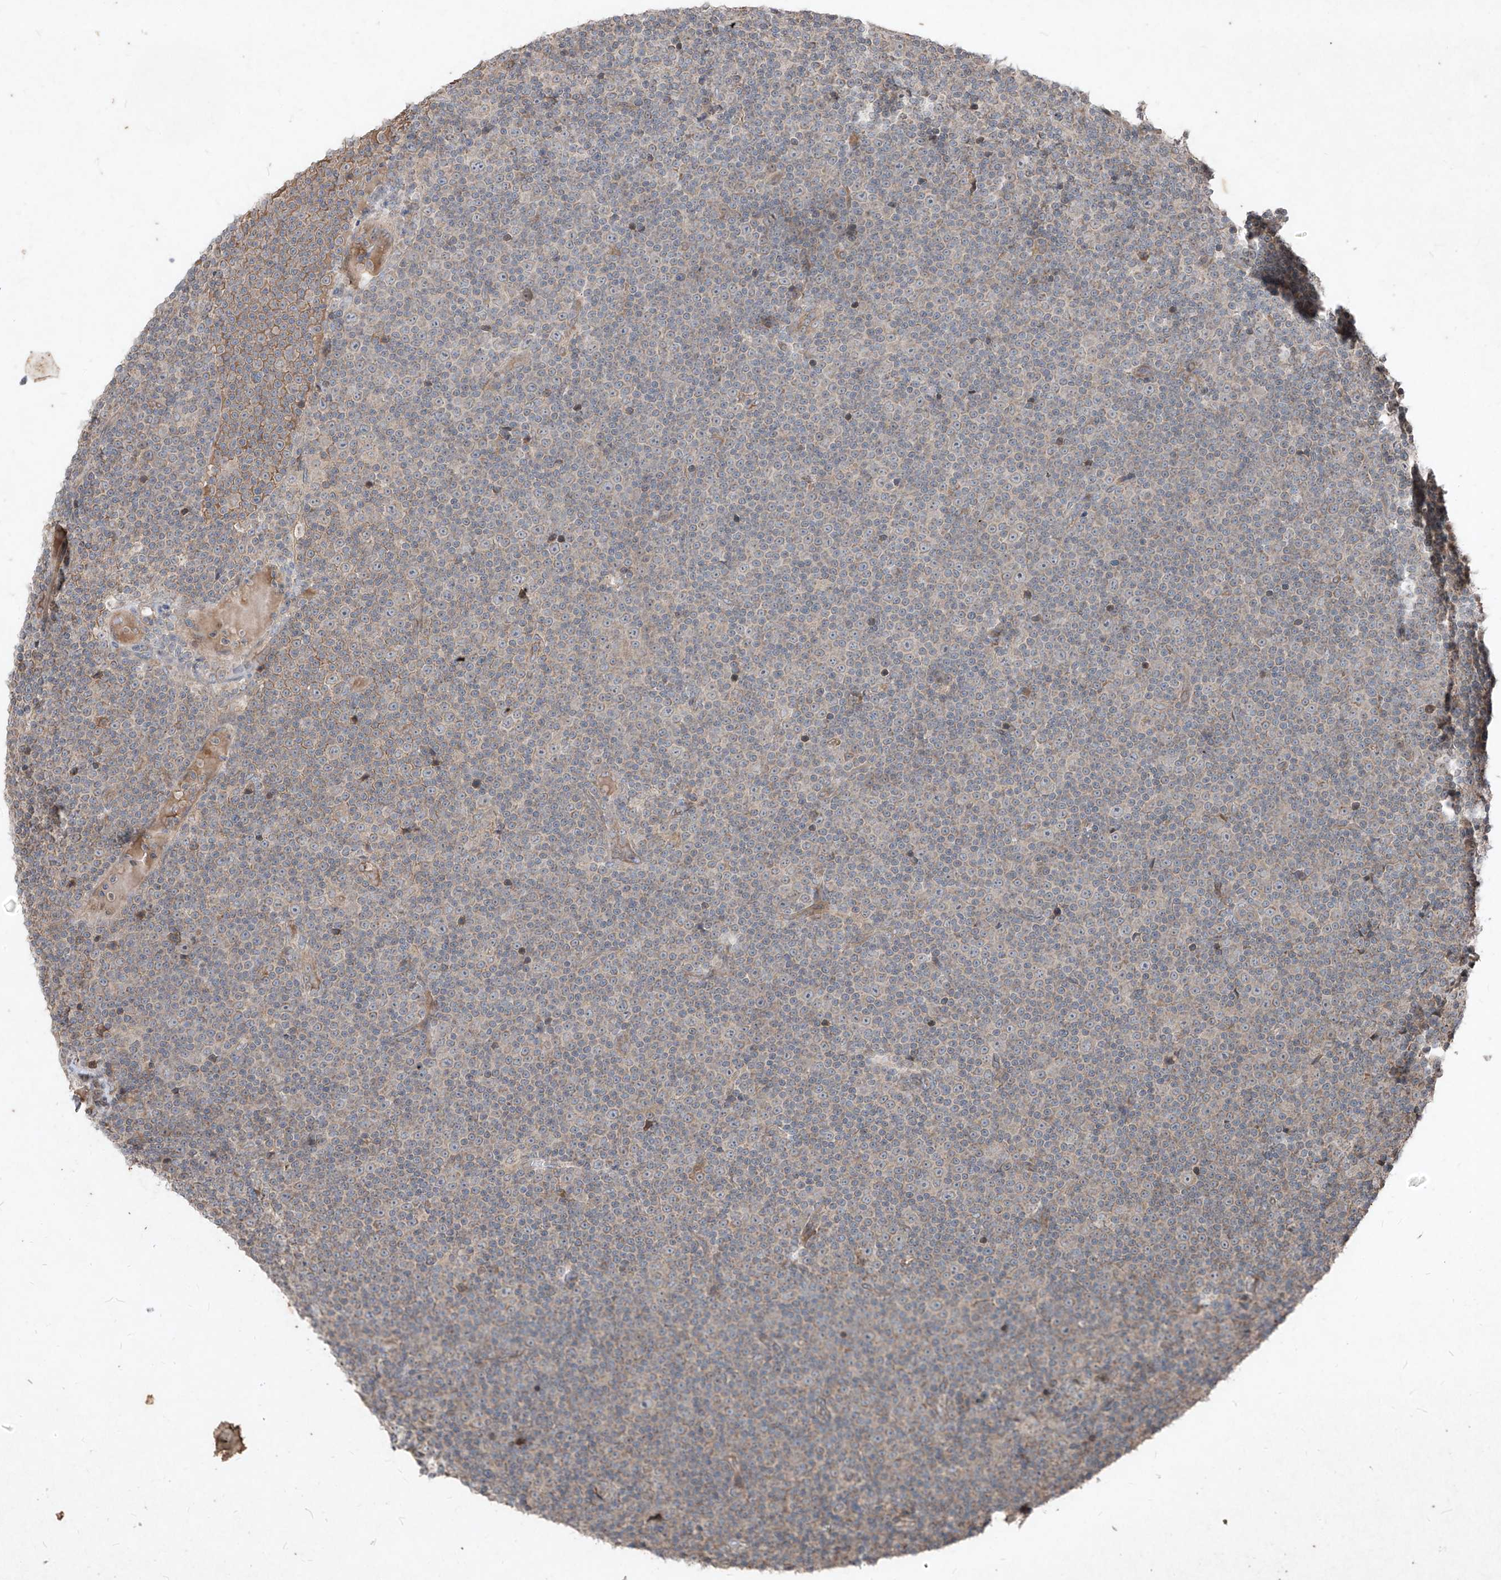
{"staining": {"intensity": "weak", "quantity": "25%-75%", "location": "cytoplasmic/membranous"}, "tissue": "lymphoma", "cell_type": "Tumor cells", "image_type": "cancer", "snomed": [{"axis": "morphology", "description": "Malignant lymphoma, non-Hodgkin's type, Low grade"}, {"axis": "topography", "description": "Lymph node"}], "caption": "A brown stain labels weak cytoplasmic/membranous expression of a protein in human low-grade malignant lymphoma, non-Hodgkin's type tumor cells. (IHC, brightfield microscopy, high magnification).", "gene": "ABCD3", "patient": {"sex": "female", "age": 67}}